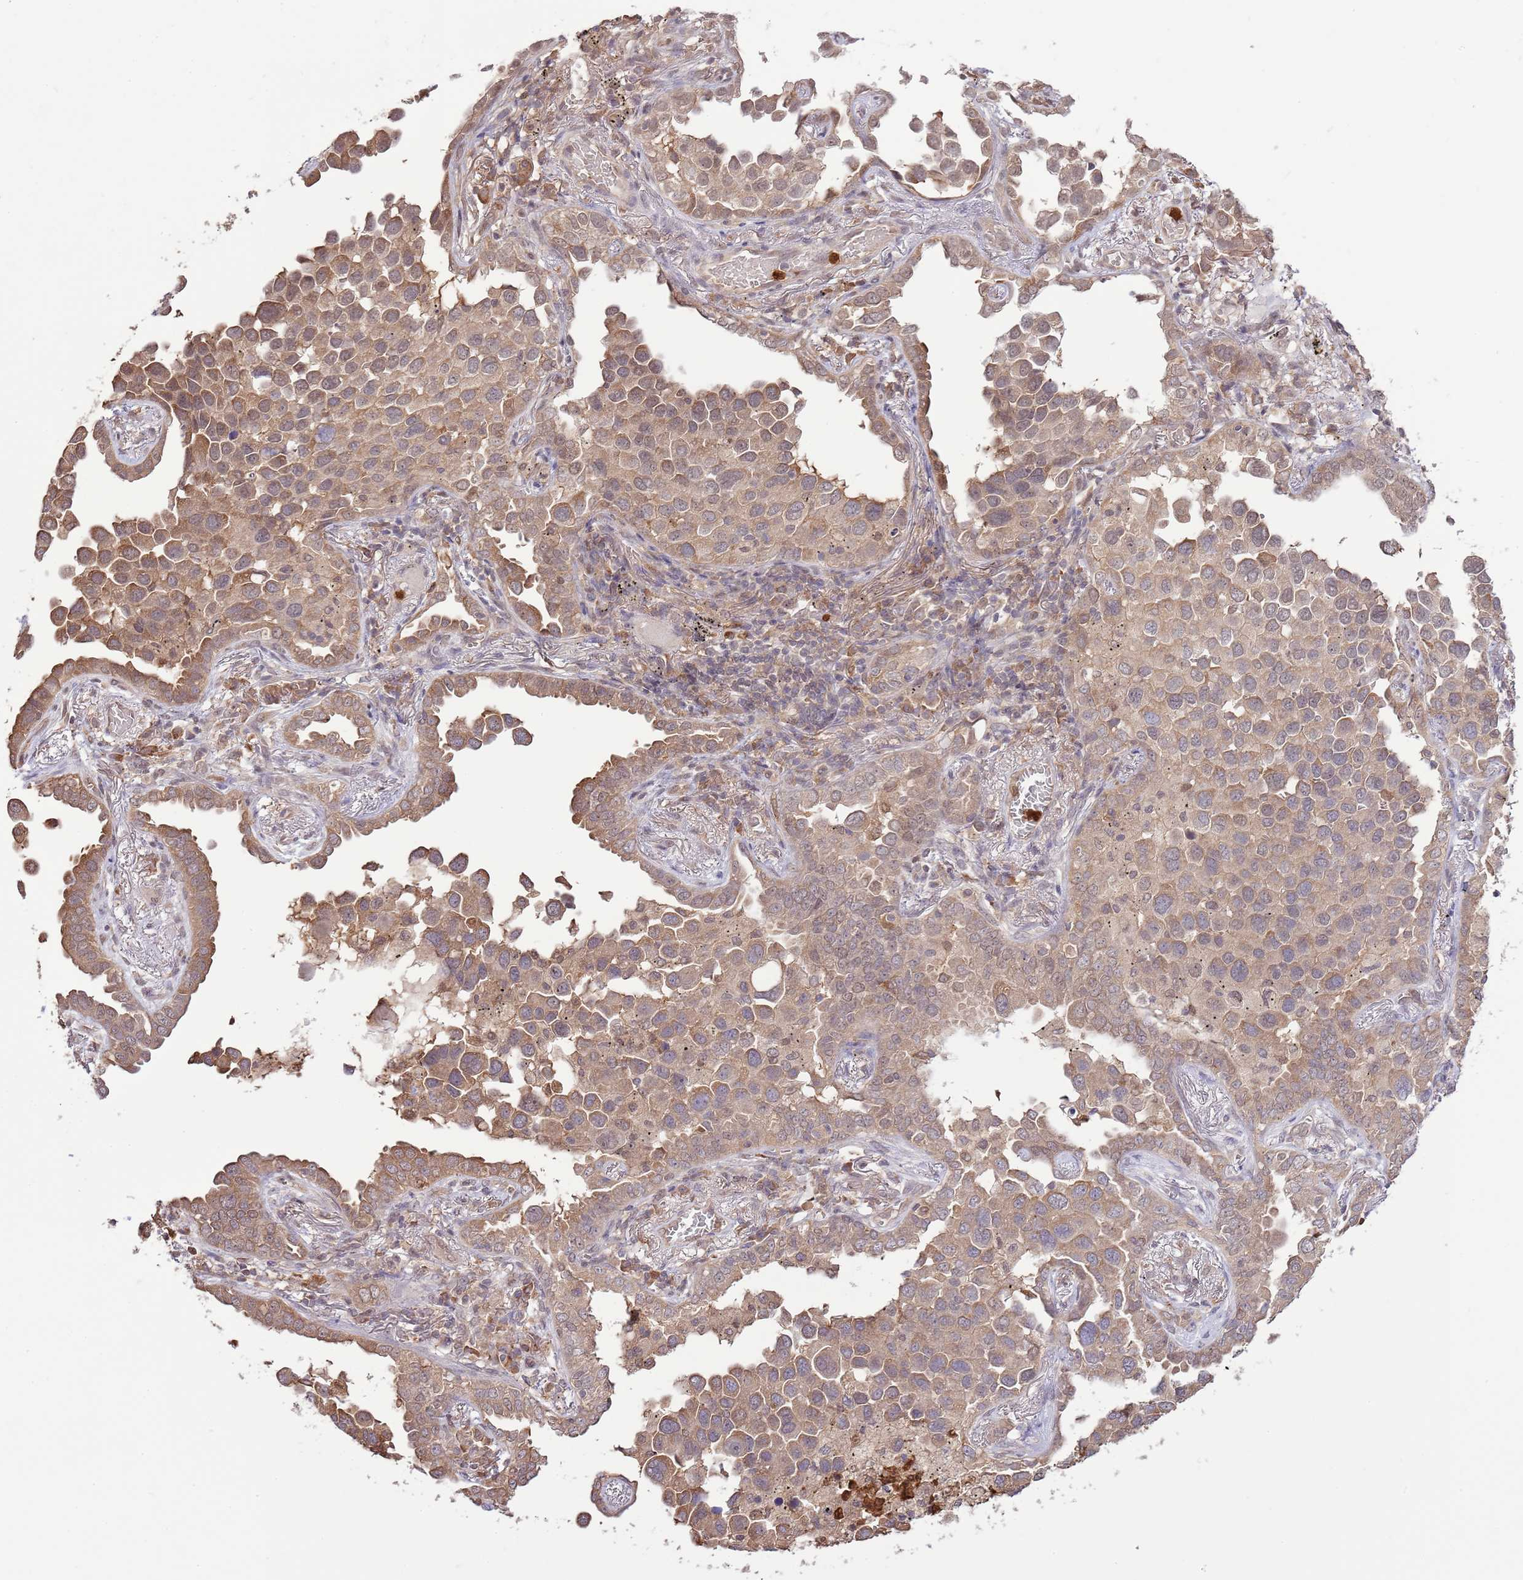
{"staining": {"intensity": "moderate", "quantity": ">75%", "location": "cytoplasmic/membranous,nuclear"}, "tissue": "lung cancer", "cell_type": "Tumor cells", "image_type": "cancer", "snomed": [{"axis": "morphology", "description": "Adenocarcinoma, NOS"}, {"axis": "topography", "description": "Lung"}], "caption": "Lung cancer was stained to show a protein in brown. There is medium levels of moderate cytoplasmic/membranous and nuclear positivity in approximately >75% of tumor cells.", "gene": "AMIGO1", "patient": {"sex": "male", "age": 67}}